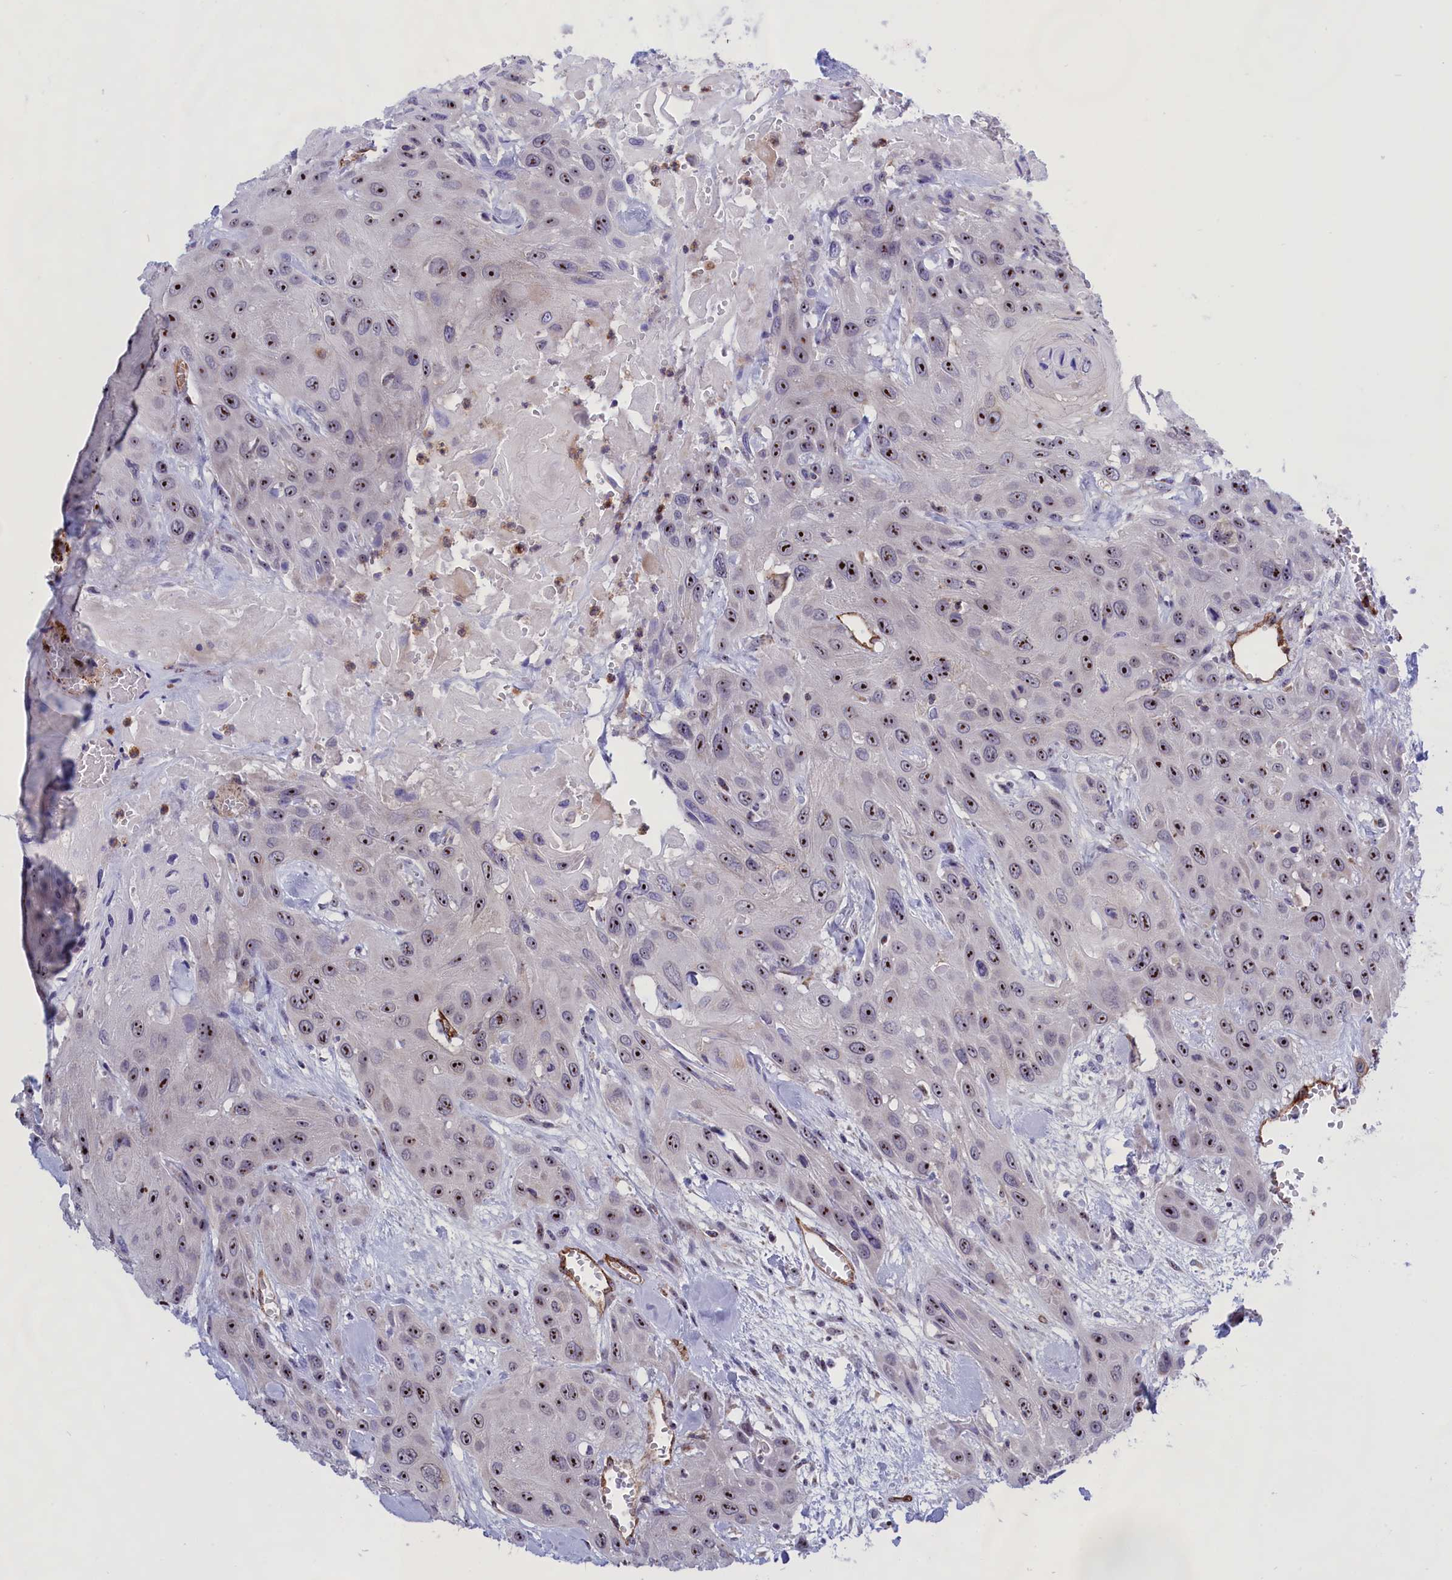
{"staining": {"intensity": "moderate", "quantity": ">75%", "location": "nuclear"}, "tissue": "head and neck cancer", "cell_type": "Tumor cells", "image_type": "cancer", "snomed": [{"axis": "morphology", "description": "Squamous cell carcinoma, NOS"}, {"axis": "topography", "description": "Head-Neck"}], "caption": "Human head and neck cancer stained for a protein (brown) demonstrates moderate nuclear positive staining in about >75% of tumor cells.", "gene": "MPND", "patient": {"sex": "male", "age": 81}}